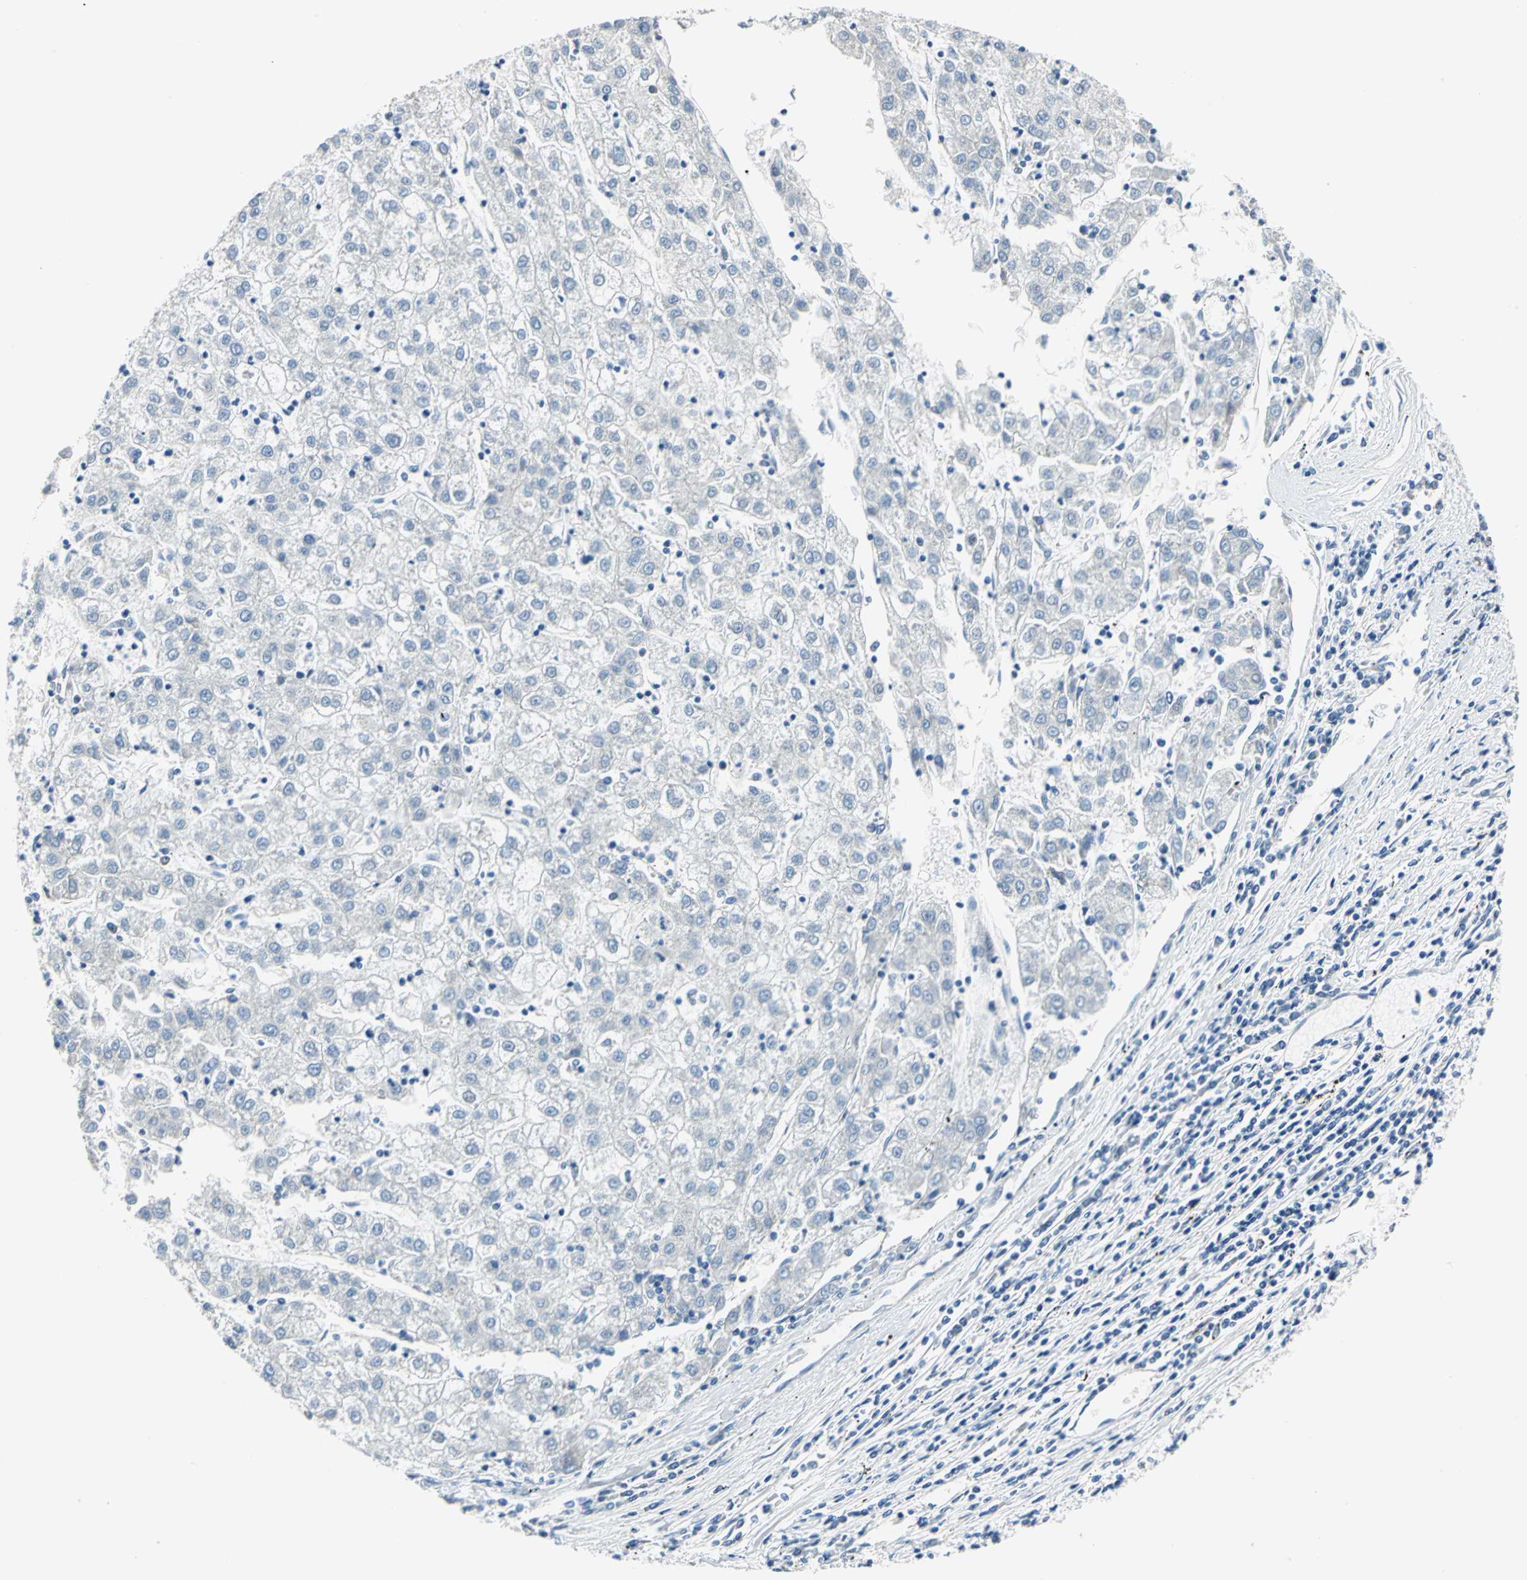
{"staining": {"intensity": "negative", "quantity": "none", "location": "none"}, "tissue": "liver cancer", "cell_type": "Tumor cells", "image_type": "cancer", "snomed": [{"axis": "morphology", "description": "Carcinoma, Hepatocellular, NOS"}, {"axis": "topography", "description": "Liver"}], "caption": "Immunohistochemistry of human liver cancer (hepatocellular carcinoma) displays no expression in tumor cells. The staining was performed using DAB to visualize the protein expression in brown, while the nuclei were stained in blue with hematoxylin (Magnification: 20x).", "gene": "TRIM25", "patient": {"sex": "male", "age": 72}}